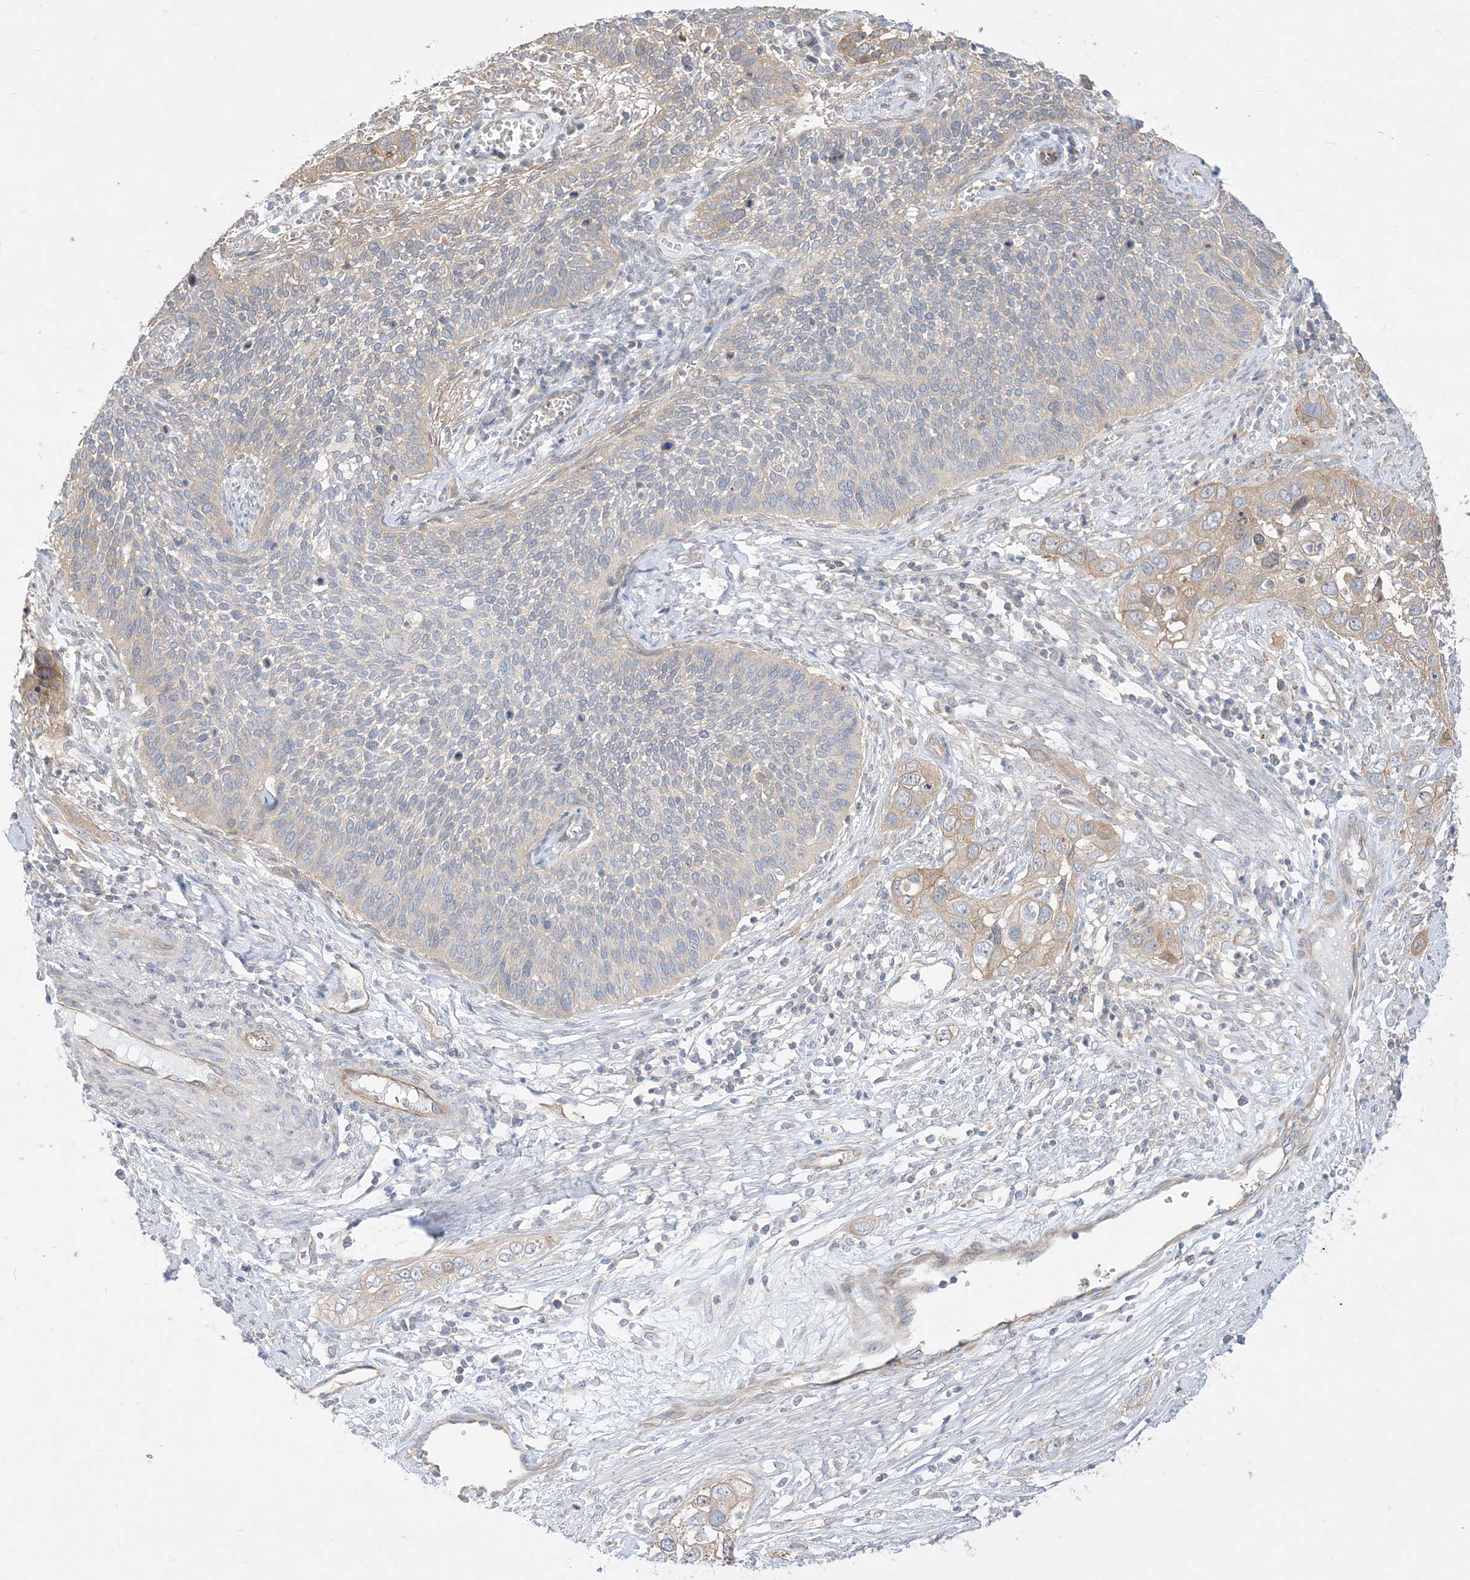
{"staining": {"intensity": "weak", "quantity": "25%-75%", "location": "cytoplasmic/membranous"}, "tissue": "cervical cancer", "cell_type": "Tumor cells", "image_type": "cancer", "snomed": [{"axis": "morphology", "description": "Squamous cell carcinoma, NOS"}, {"axis": "topography", "description": "Cervix"}], "caption": "High-magnification brightfield microscopy of cervical squamous cell carcinoma stained with DAB (brown) and counterstained with hematoxylin (blue). tumor cells exhibit weak cytoplasmic/membranous positivity is seen in about25%-75% of cells. Using DAB (brown) and hematoxylin (blue) stains, captured at high magnification using brightfield microscopy.", "gene": "ARHGEF9", "patient": {"sex": "female", "age": 34}}